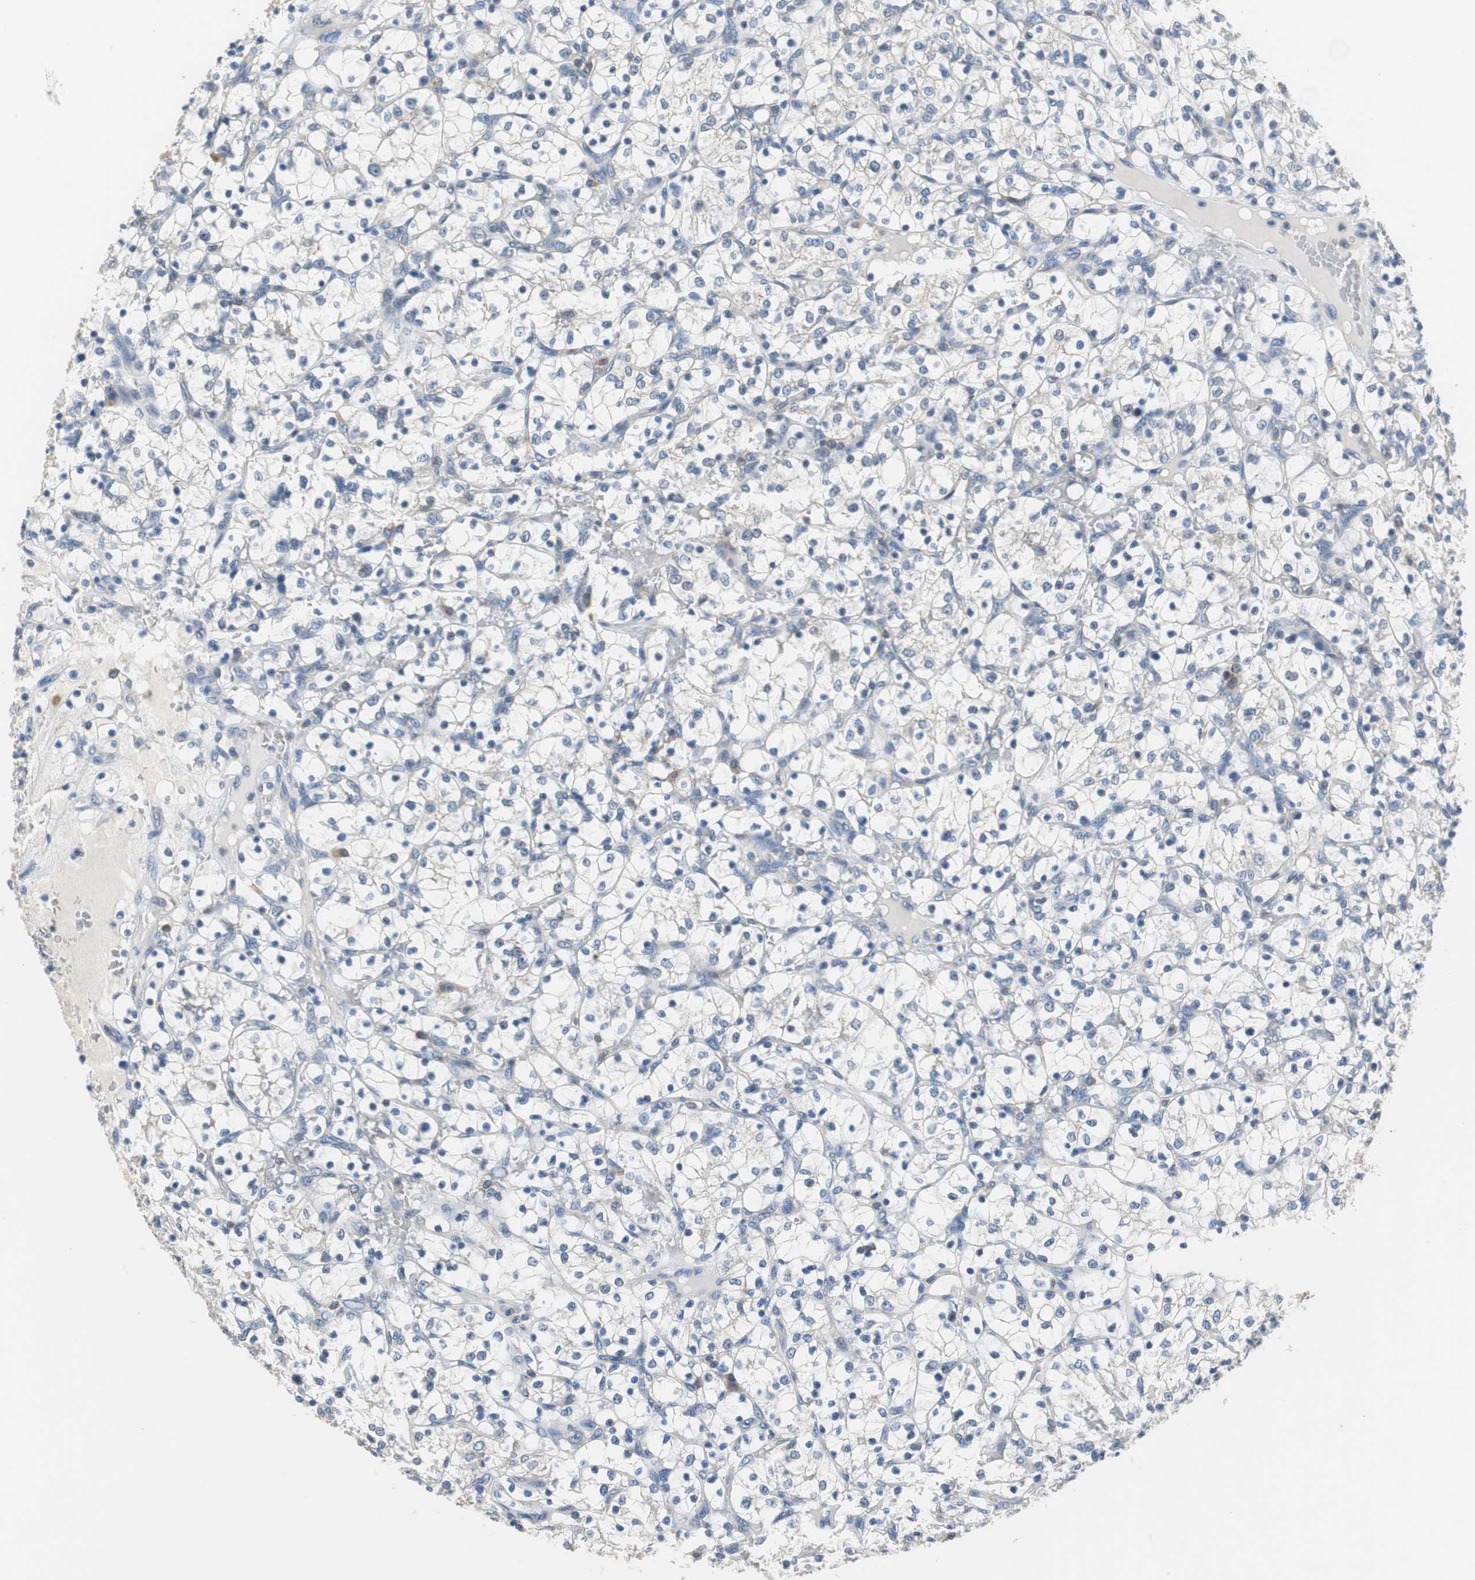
{"staining": {"intensity": "negative", "quantity": "none", "location": "none"}, "tissue": "renal cancer", "cell_type": "Tumor cells", "image_type": "cancer", "snomed": [{"axis": "morphology", "description": "Adenocarcinoma, NOS"}, {"axis": "topography", "description": "Kidney"}], "caption": "IHC of human renal cancer shows no positivity in tumor cells.", "gene": "PRKCA", "patient": {"sex": "female", "age": 69}}